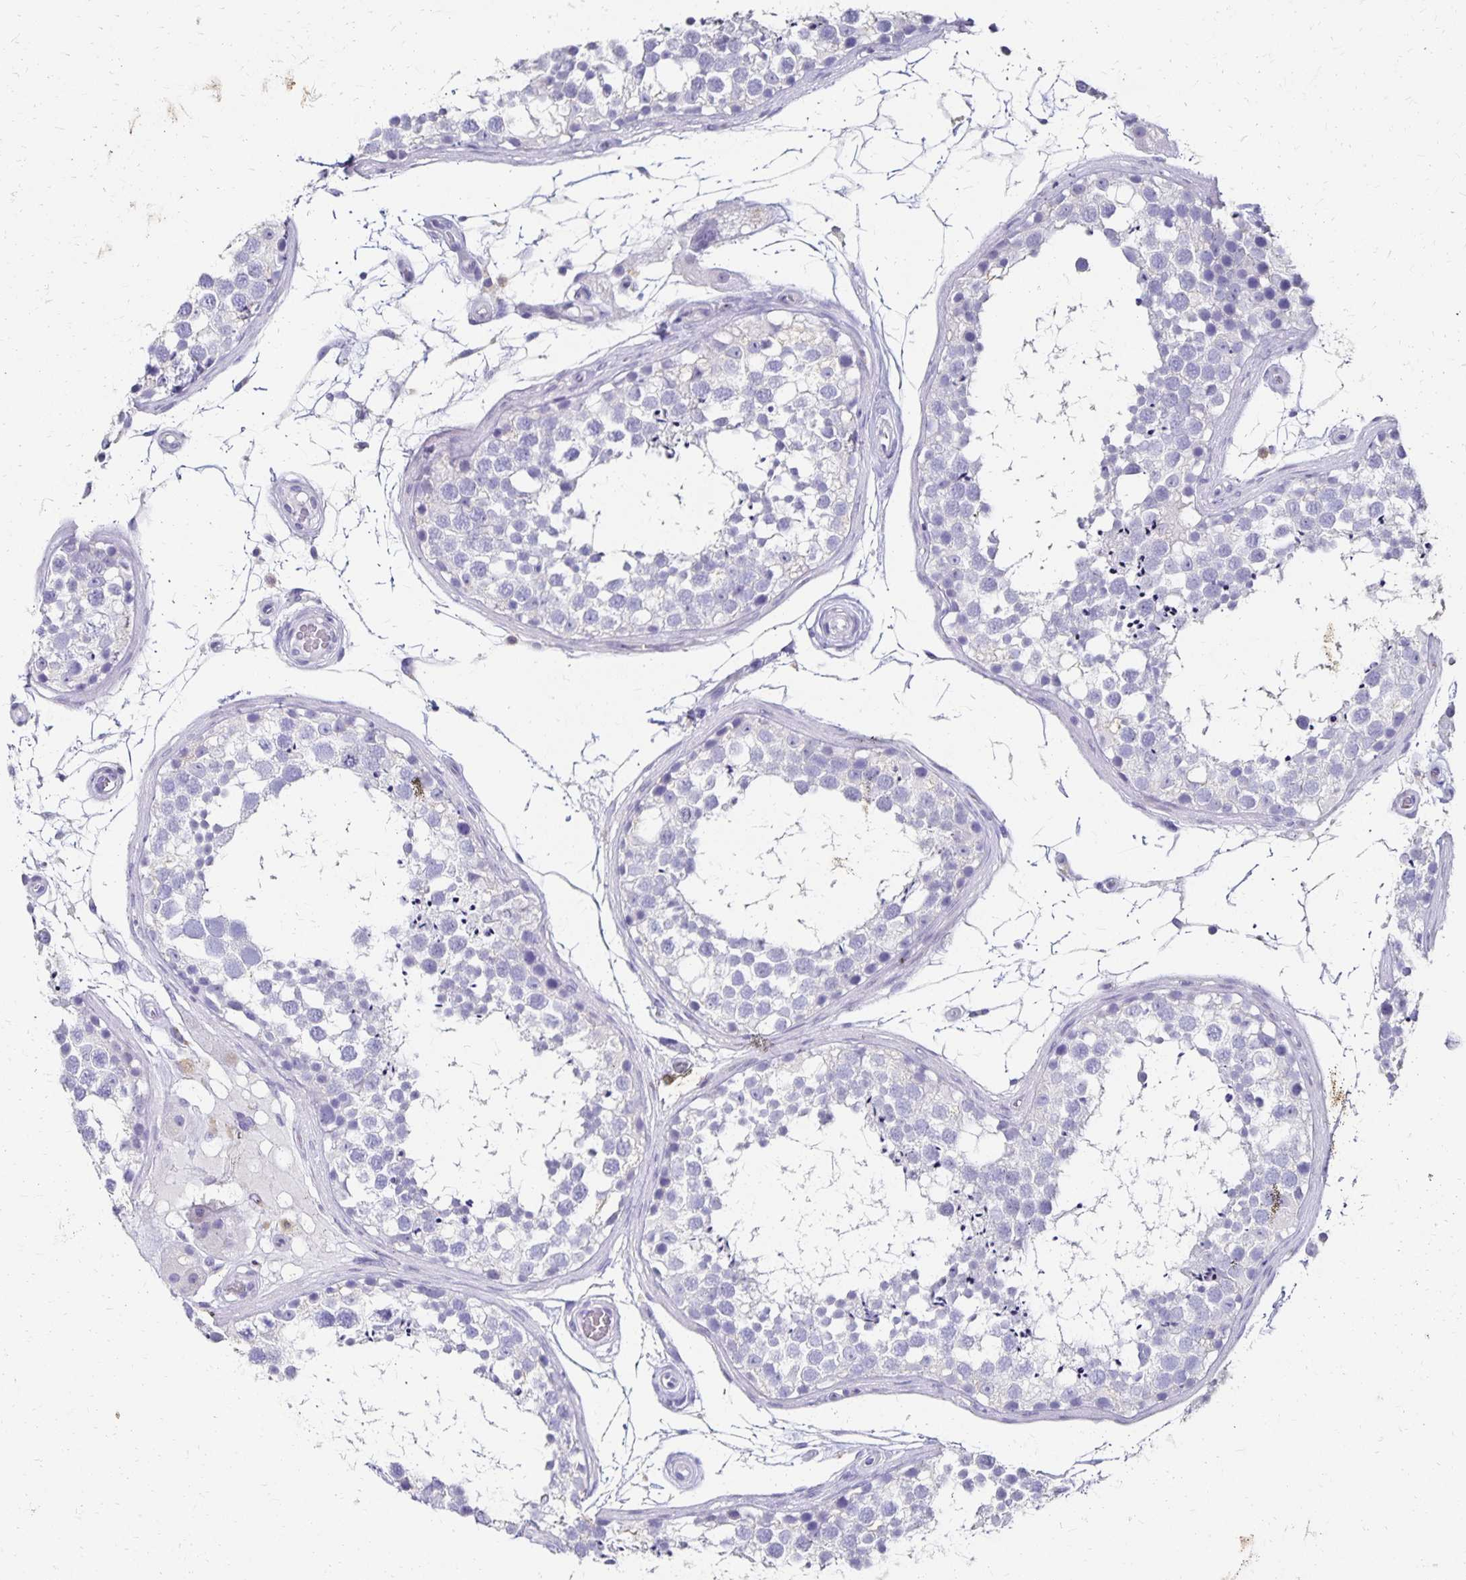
{"staining": {"intensity": "negative", "quantity": "none", "location": "none"}, "tissue": "testis", "cell_type": "Cells in seminiferous ducts", "image_type": "normal", "snomed": [{"axis": "morphology", "description": "Normal tissue, NOS"}, {"axis": "morphology", "description": "Seminoma, NOS"}, {"axis": "topography", "description": "Testis"}], "caption": "High magnification brightfield microscopy of unremarkable testis stained with DAB (brown) and counterstained with hematoxylin (blue): cells in seminiferous ducts show no significant staining. The staining was performed using DAB (3,3'-diaminobenzidine) to visualize the protein expression in brown, while the nuclei were stained in blue with hematoxylin (Magnification: 20x).", "gene": "DYNLT4", "patient": {"sex": "male", "age": 65}}